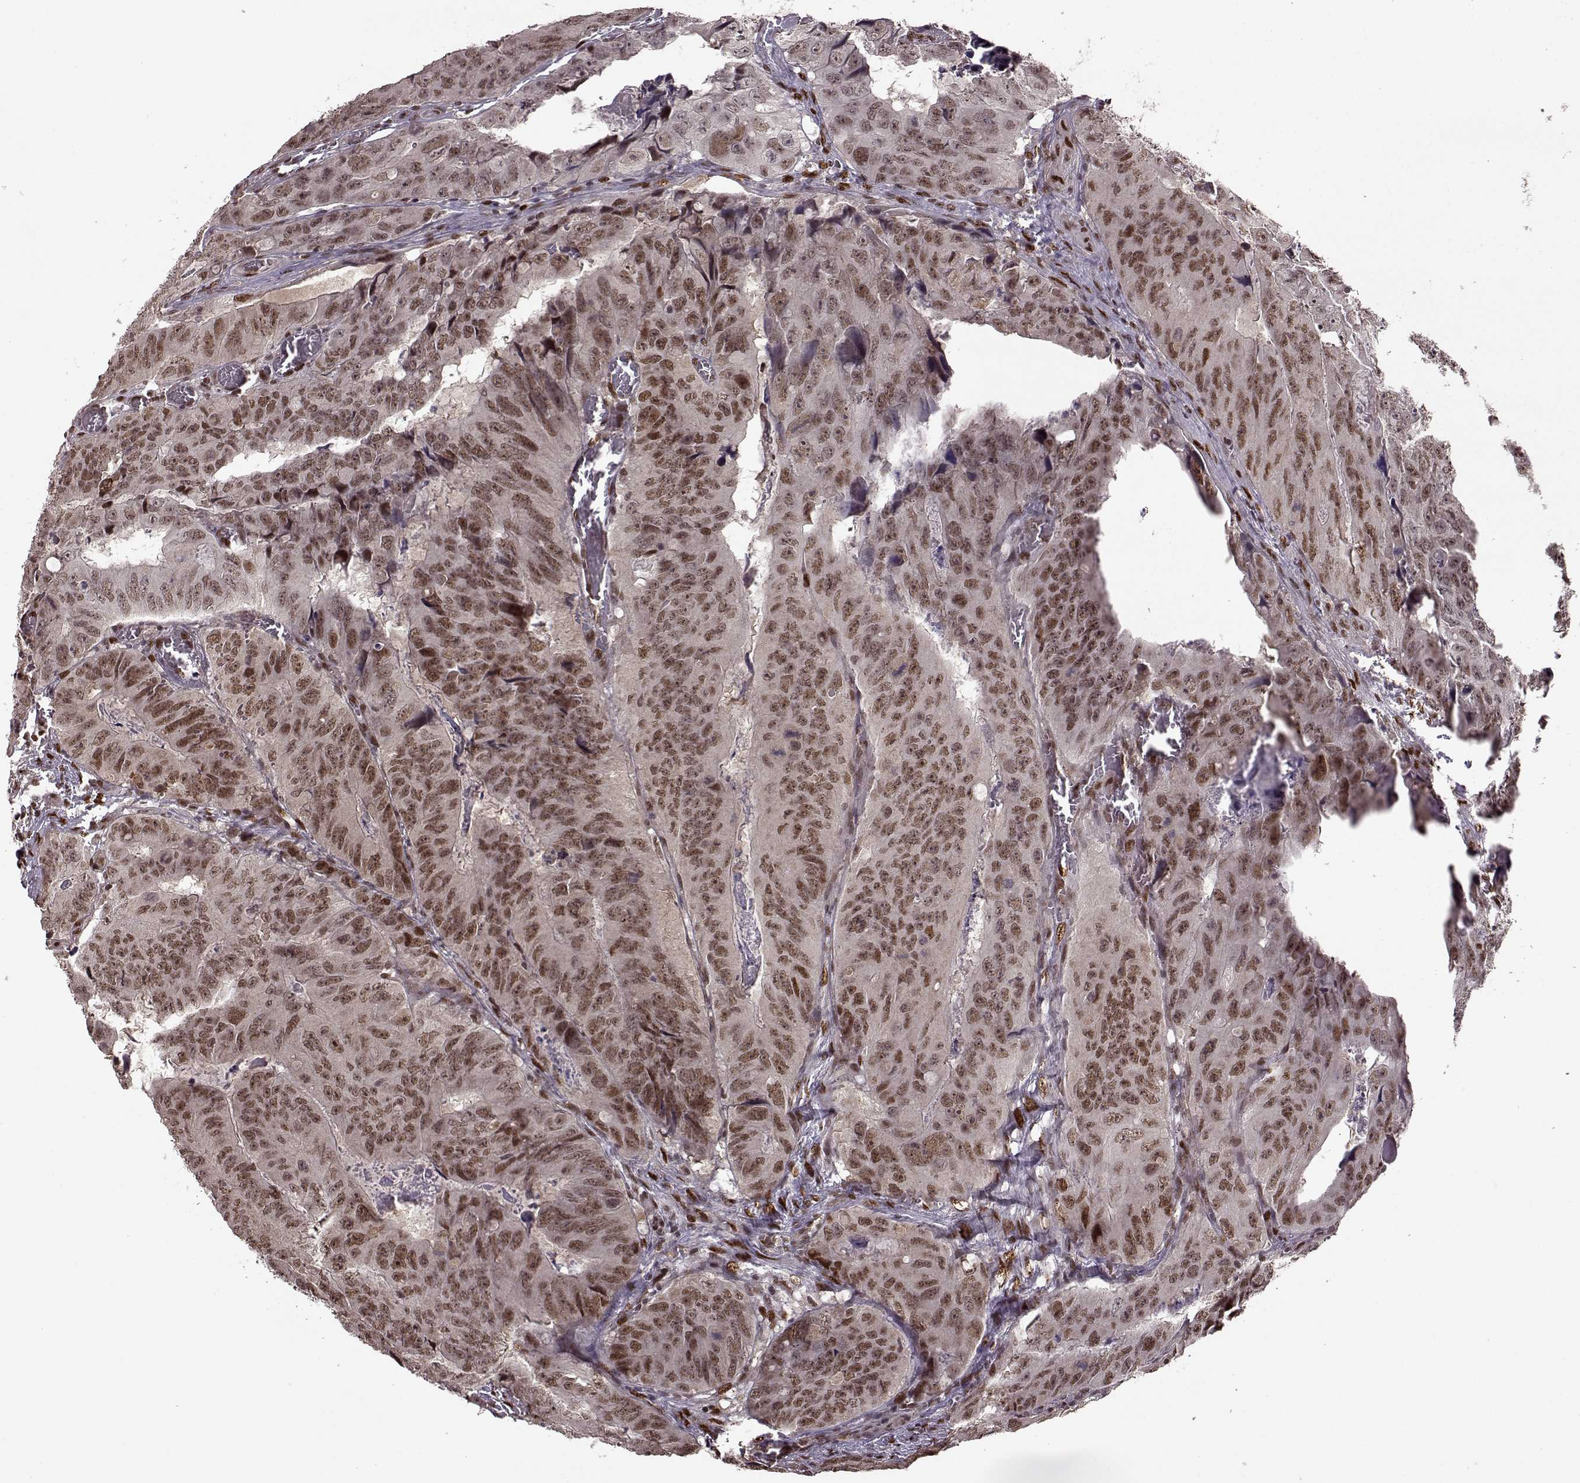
{"staining": {"intensity": "moderate", "quantity": ">75%", "location": "nuclear"}, "tissue": "colorectal cancer", "cell_type": "Tumor cells", "image_type": "cancer", "snomed": [{"axis": "morphology", "description": "Adenocarcinoma, NOS"}, {"axis": "topography", "description": "Colon"}], "caption": "A histopathology image of colorectal adenocarcinoma stained for a protein exhibits moderate nuclear brown staining in tumor cells.", "gene": "FTO", "patient": {"sex": "male", "age": 79}}